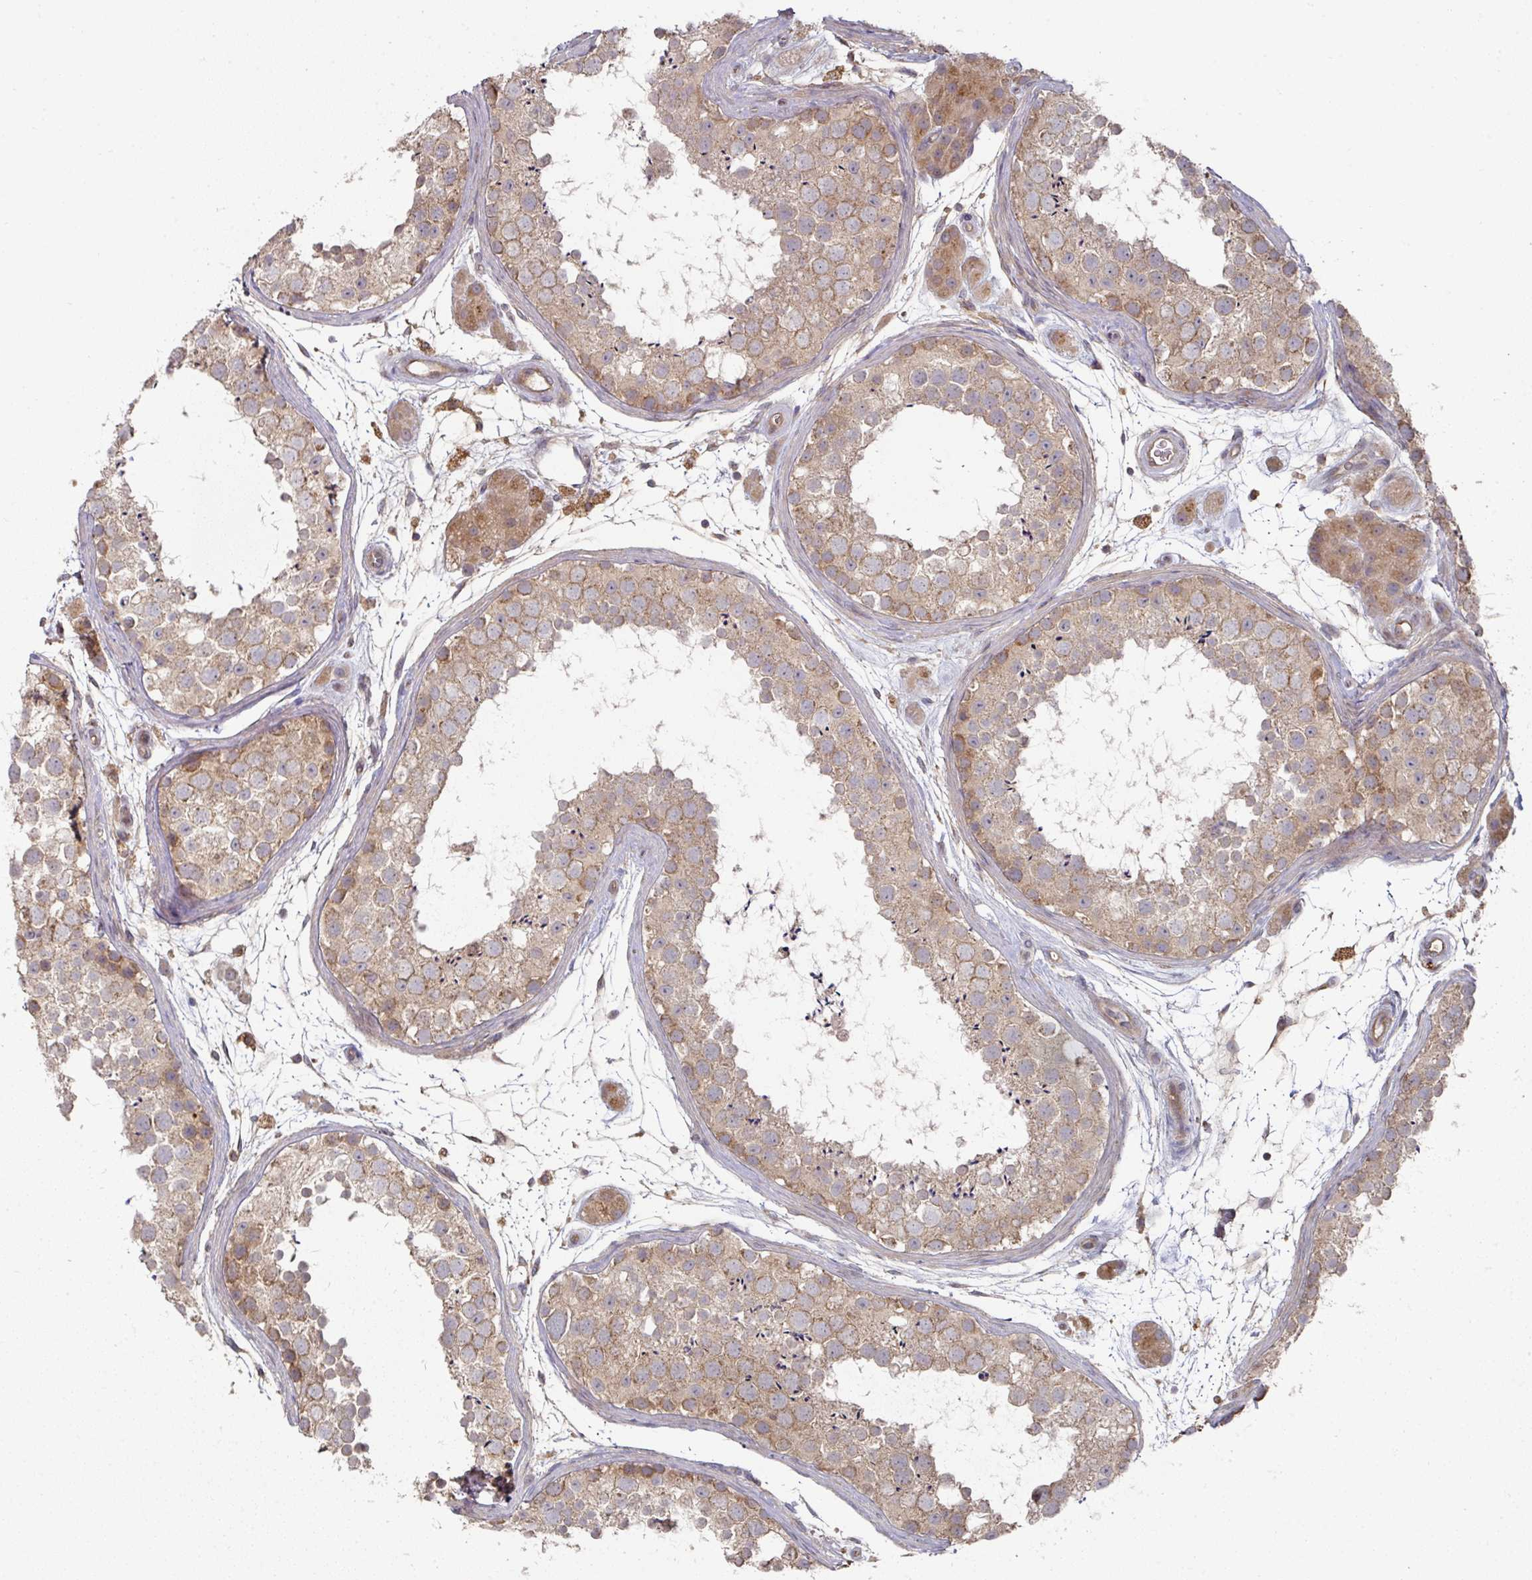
{"staining": {"intensity": "weak", "quantity": ">75%", "location": "cytoplasmic/membranous"}, "tissue": "testis", "cell_type": "Cells in seminiferous ducts", "image_type": "normal", "snomed": [{"axis": "morphology", "description": "Normal tissue, NOS"}, {"axis": "topography", "description": "Testis"}], "caption": "Immunohistochemistry (DAB) staining of unremarkable testis reveals weak cytoplasmic/membranous protein expression in about >75% of cells in seminiferous ducts. The staining was performed using DAB, with brown indicating positive protein expression. Nuclei are stained blue with hematoxylin.", "gene": "DNAJC7", "patient": {"sex": "male", "age": 41}}